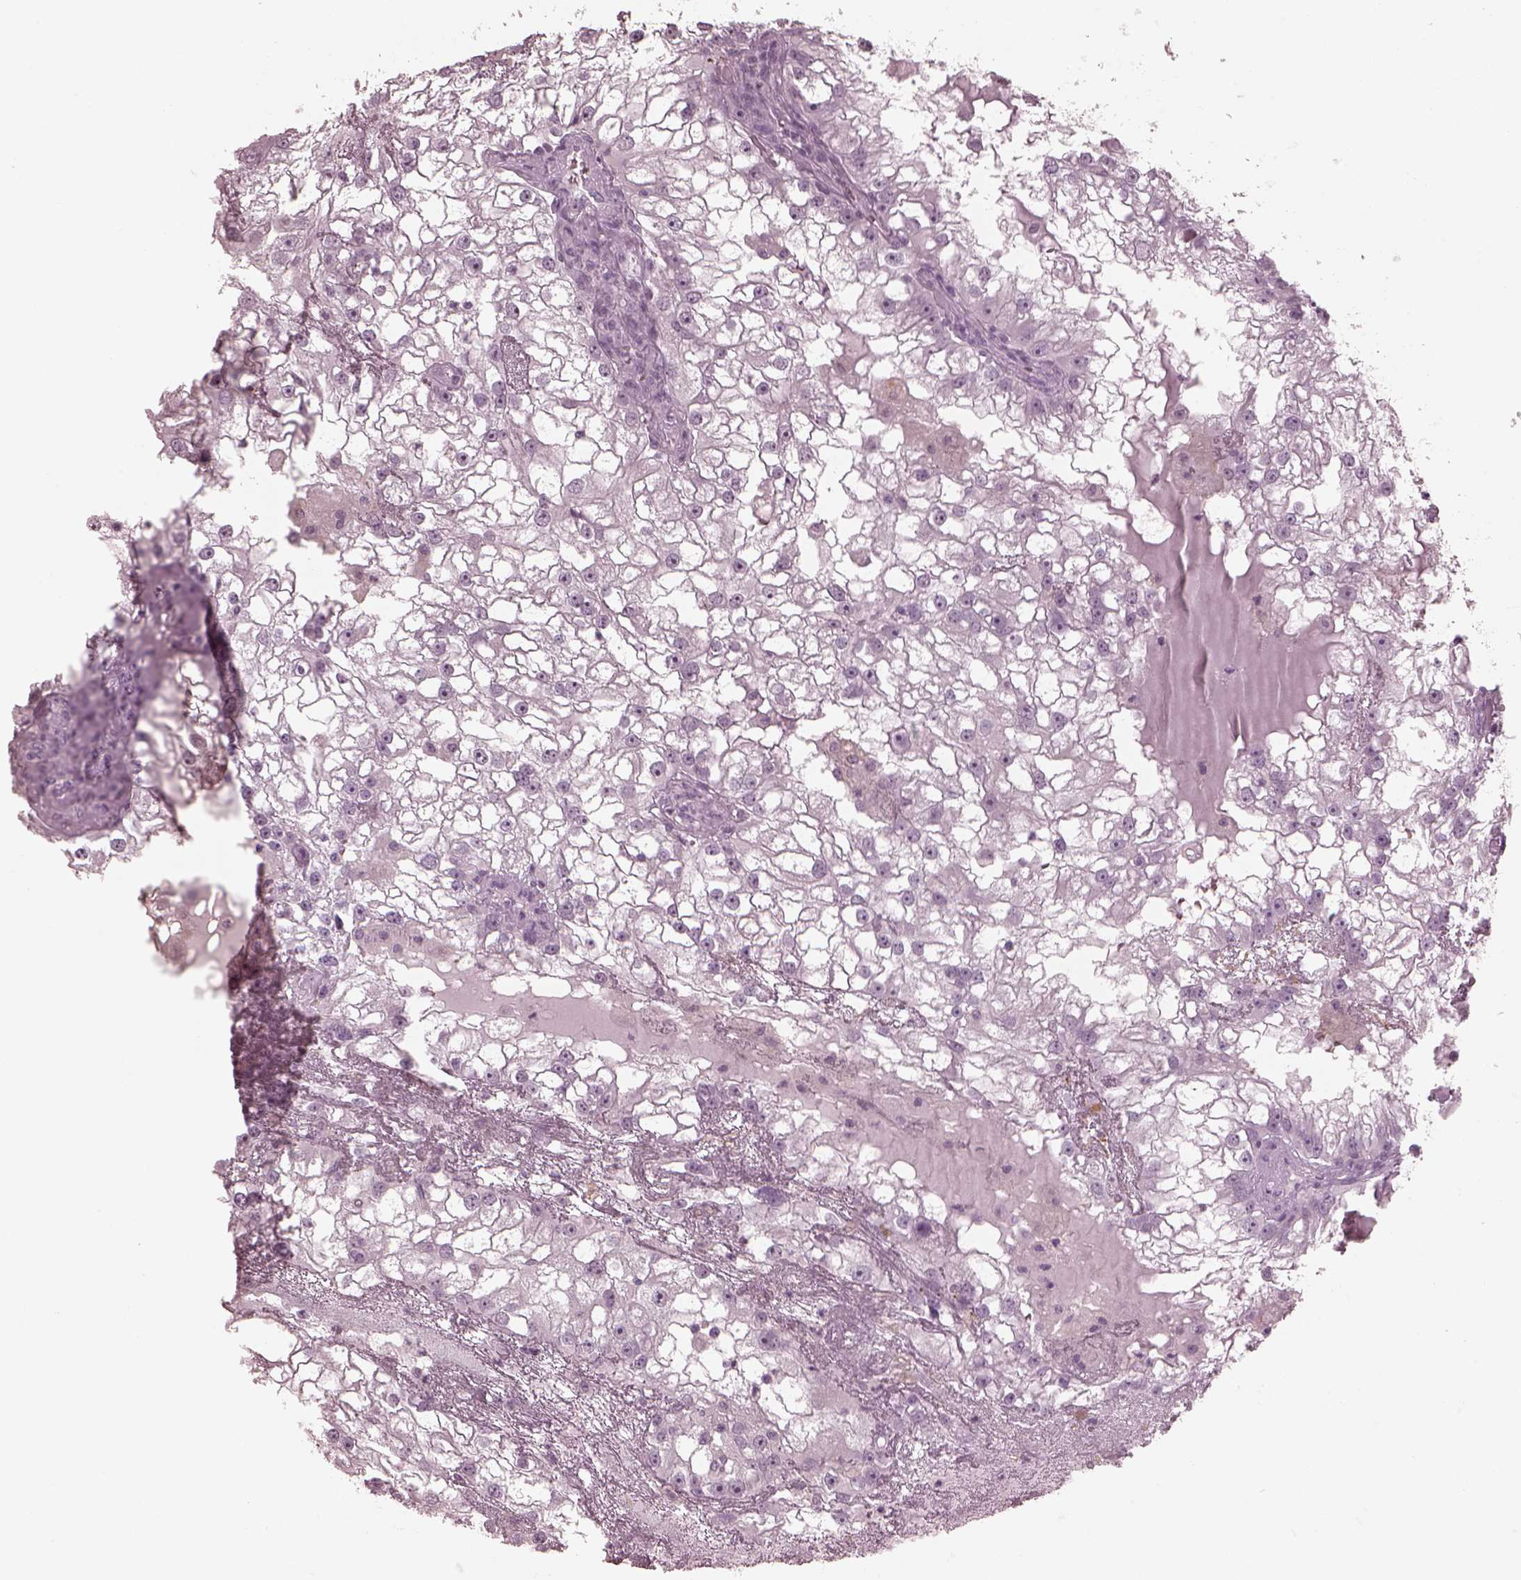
{"staining": {"intensity": "negative", "quantity": "none", "location": "none"}, "tissue": "renal cancer", "cell_type": "Tumor cells", "image_type": "cancer", "snomed": [{"axis": "morphology", "description": "Adenocarcinoma, NOS"}, {"axis": "topography", "description": "Kidney"}], "caption": "Tumor cells show no significant positivity in adenocarcinoma (renal).", "gene": "C2orf81", "patient": {"sex": "male", "age": 59}}